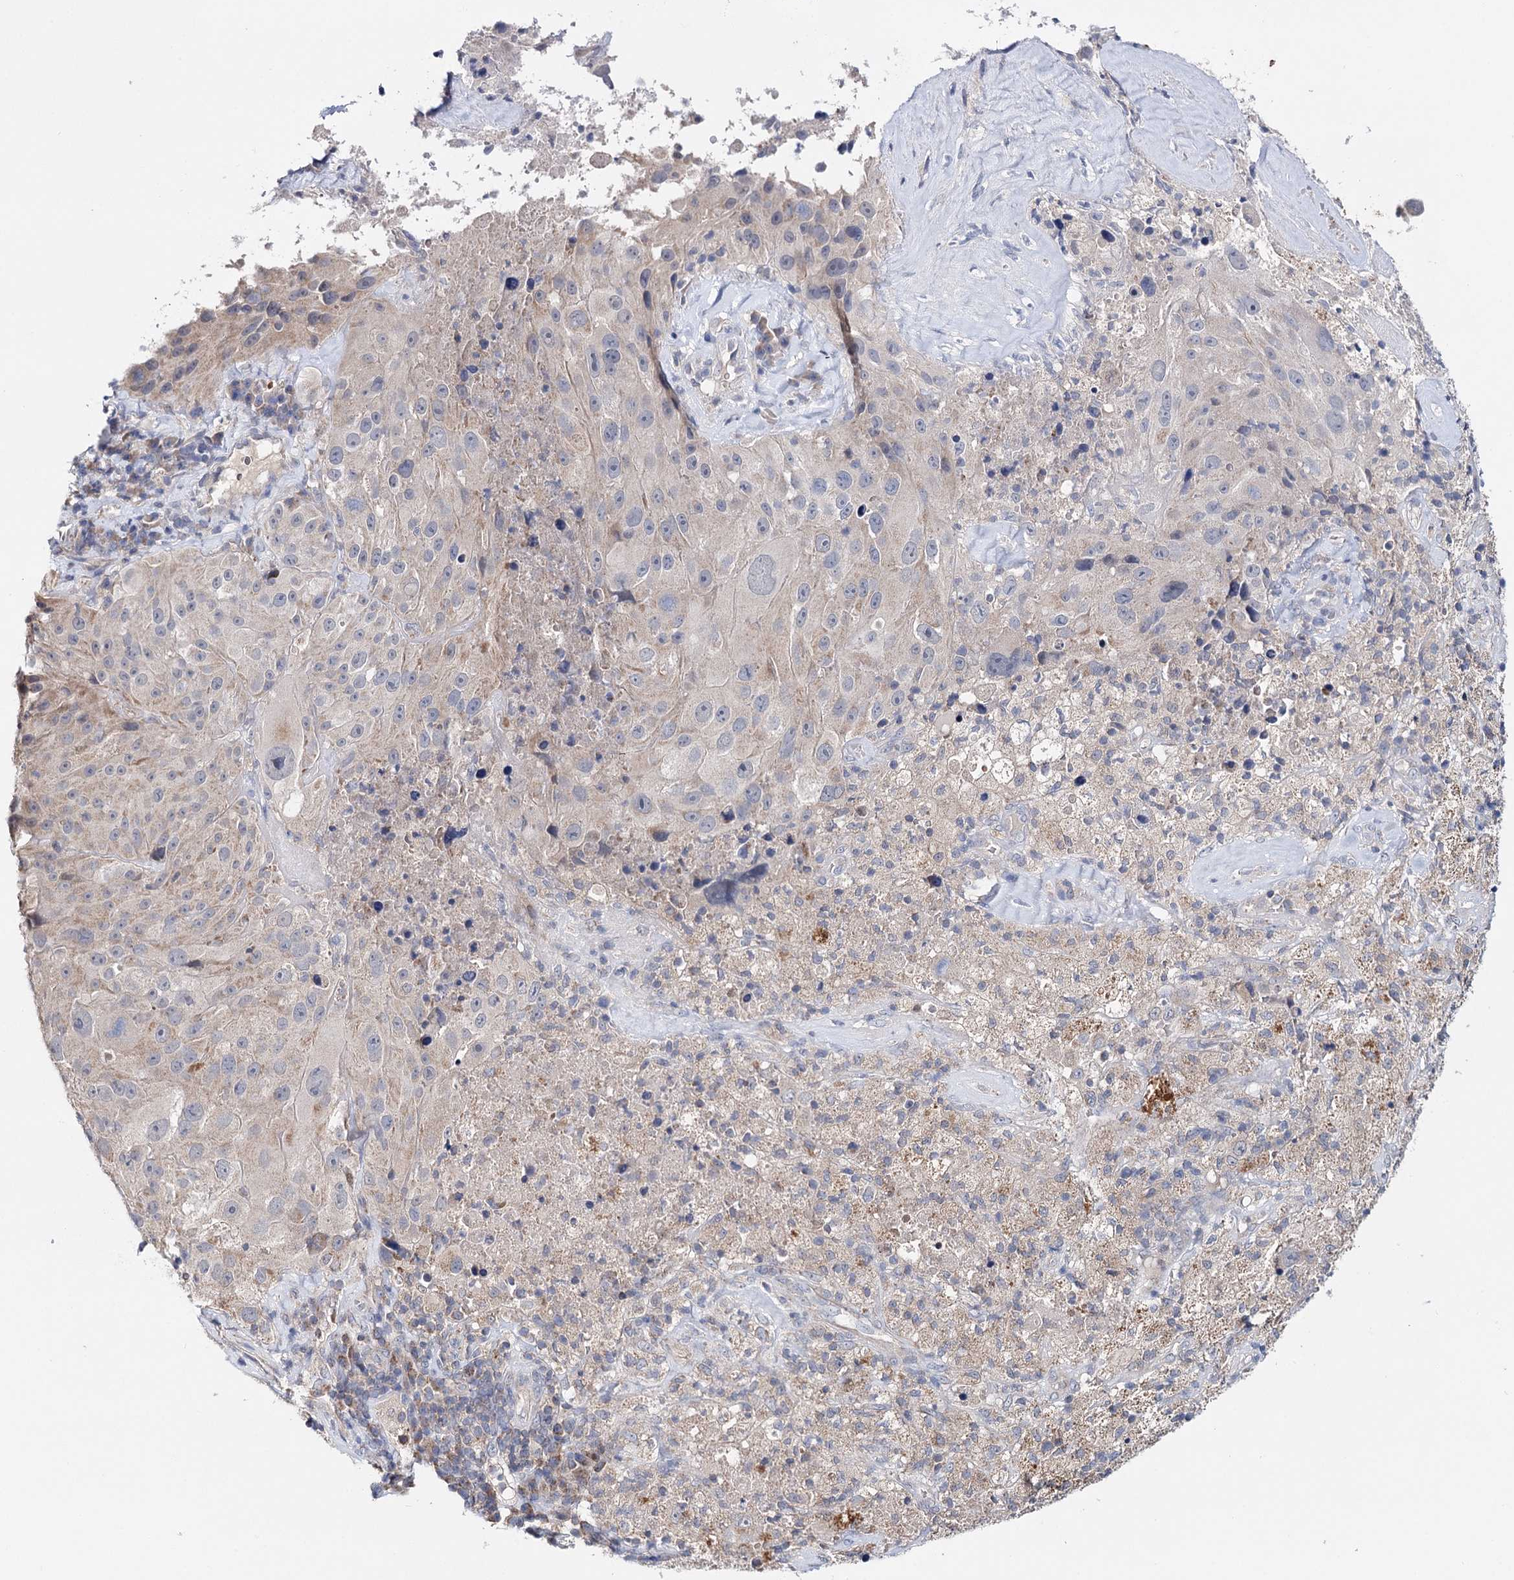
{"staining": {"intensity": "negative", "quantity": "none", "location": "none"}, "tissue": "melanoma", "cell_type": "Tumor cells", "image_type": "cancer", "snomed": [{"axis": "morphology", "description": "Malignant melanoma, Metastatic site"}, {"axis": "topography", "description": "Lymph node"}], "caption": "This is an IHC image of human malignant melanoma (metastatic site). There is no staining in tumor cells.", "gene": "CFAP46", "patient": {"sex": "male", "age": 62}}